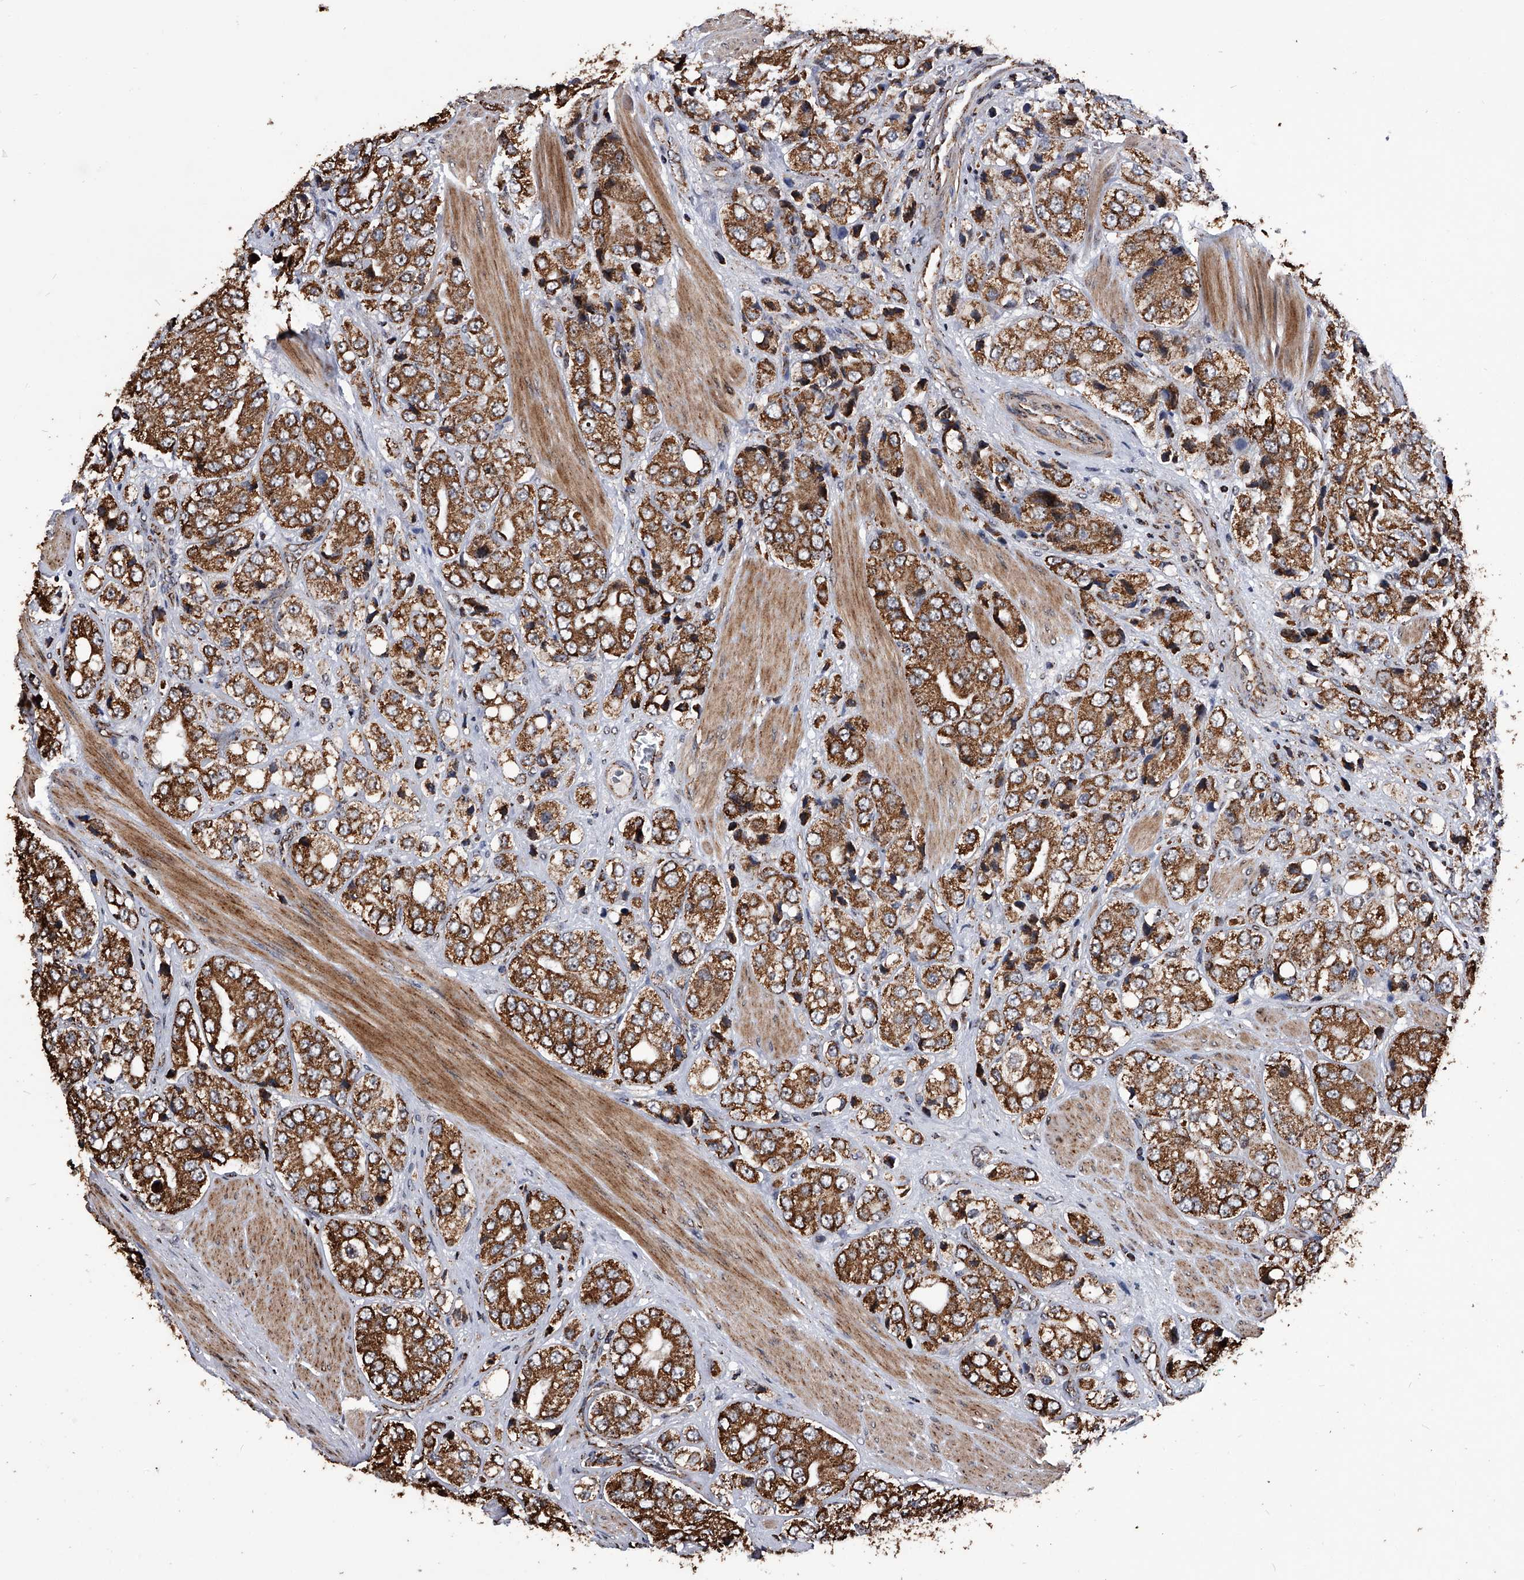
{"staining": {"intensity": "moderate", "quantity": ">75%", "location": "cytoplasmic/membranous"}, "tissue": "prostate cancer", "cell_type": "Tumor cells", "image_type": "cancer", "snomed": [{"axis": "morphology", "description": "Adenocarcinoma, High grade"}, {"axis": "topography", "description": "Prostate"}], "caption": "This photomicrograph displays immunohistochemistry staining of prostate high-grade adenocarcinoma, with medium moderate cytoplasmic/membranous expression in about >75% of tumor cells.", "gene": "SMPDL3A", "patient": {"sex": "male", "age": 50}}